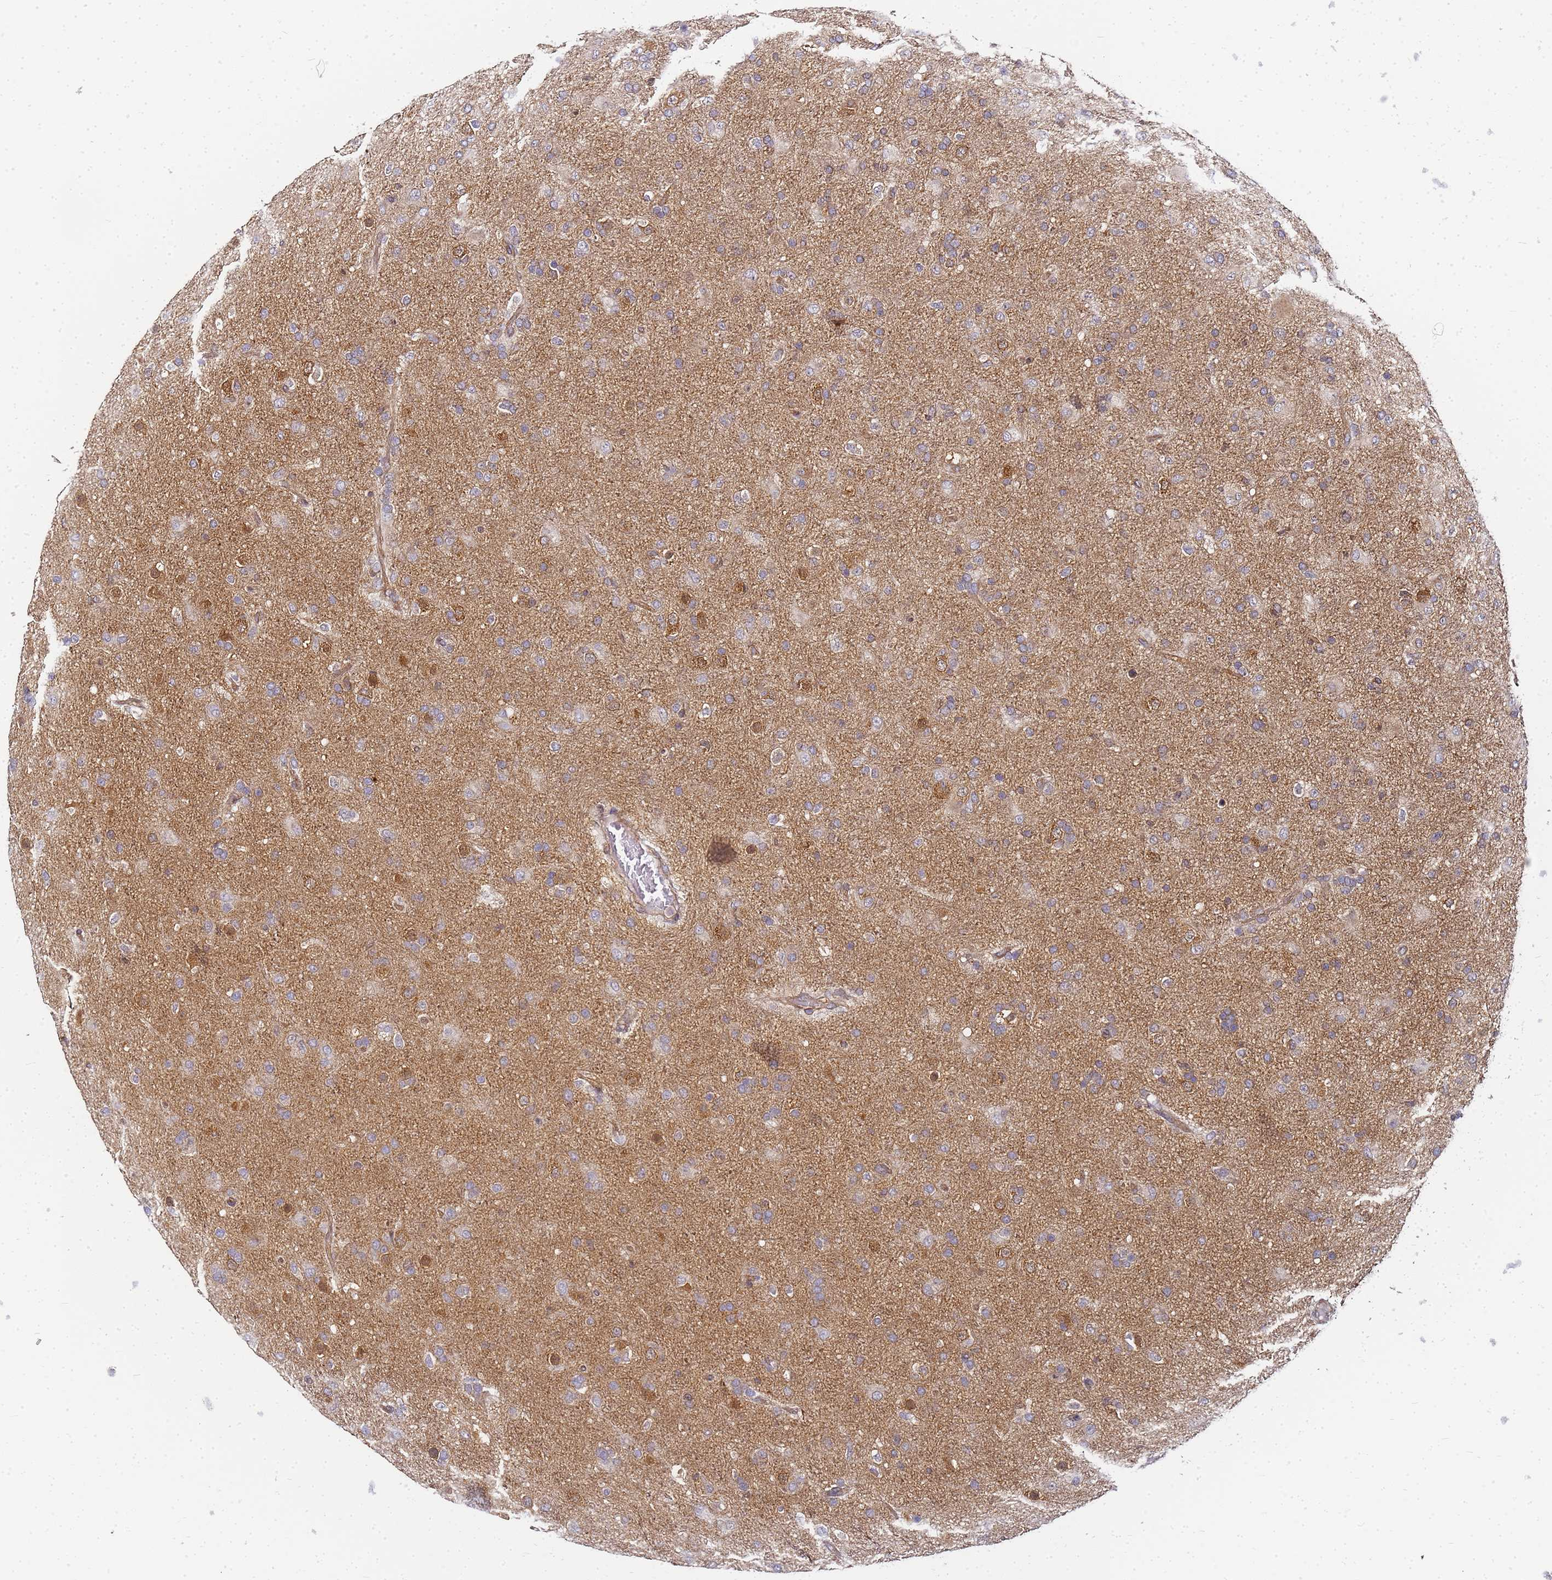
{"staining": {"intensity": "moderate", "quantity": "<25%", "location": "cytoplasmic/membranous"}, "tissue": "glioma", "cell_type": "Tumor cells", "image_type": "cancer", "snomed": [{"axis": "morphology", "description": "Glioma, malignant, Low grade"}, {"axis": "topography", "description": "Brain"}], "caption": "Tumor cells exhibit low levels of moderate cytoplasmic/membranous staining in approximately <25% of cells in glioma.", "gene": "CHM", "patient": {"sex": "male", "age": 65}}